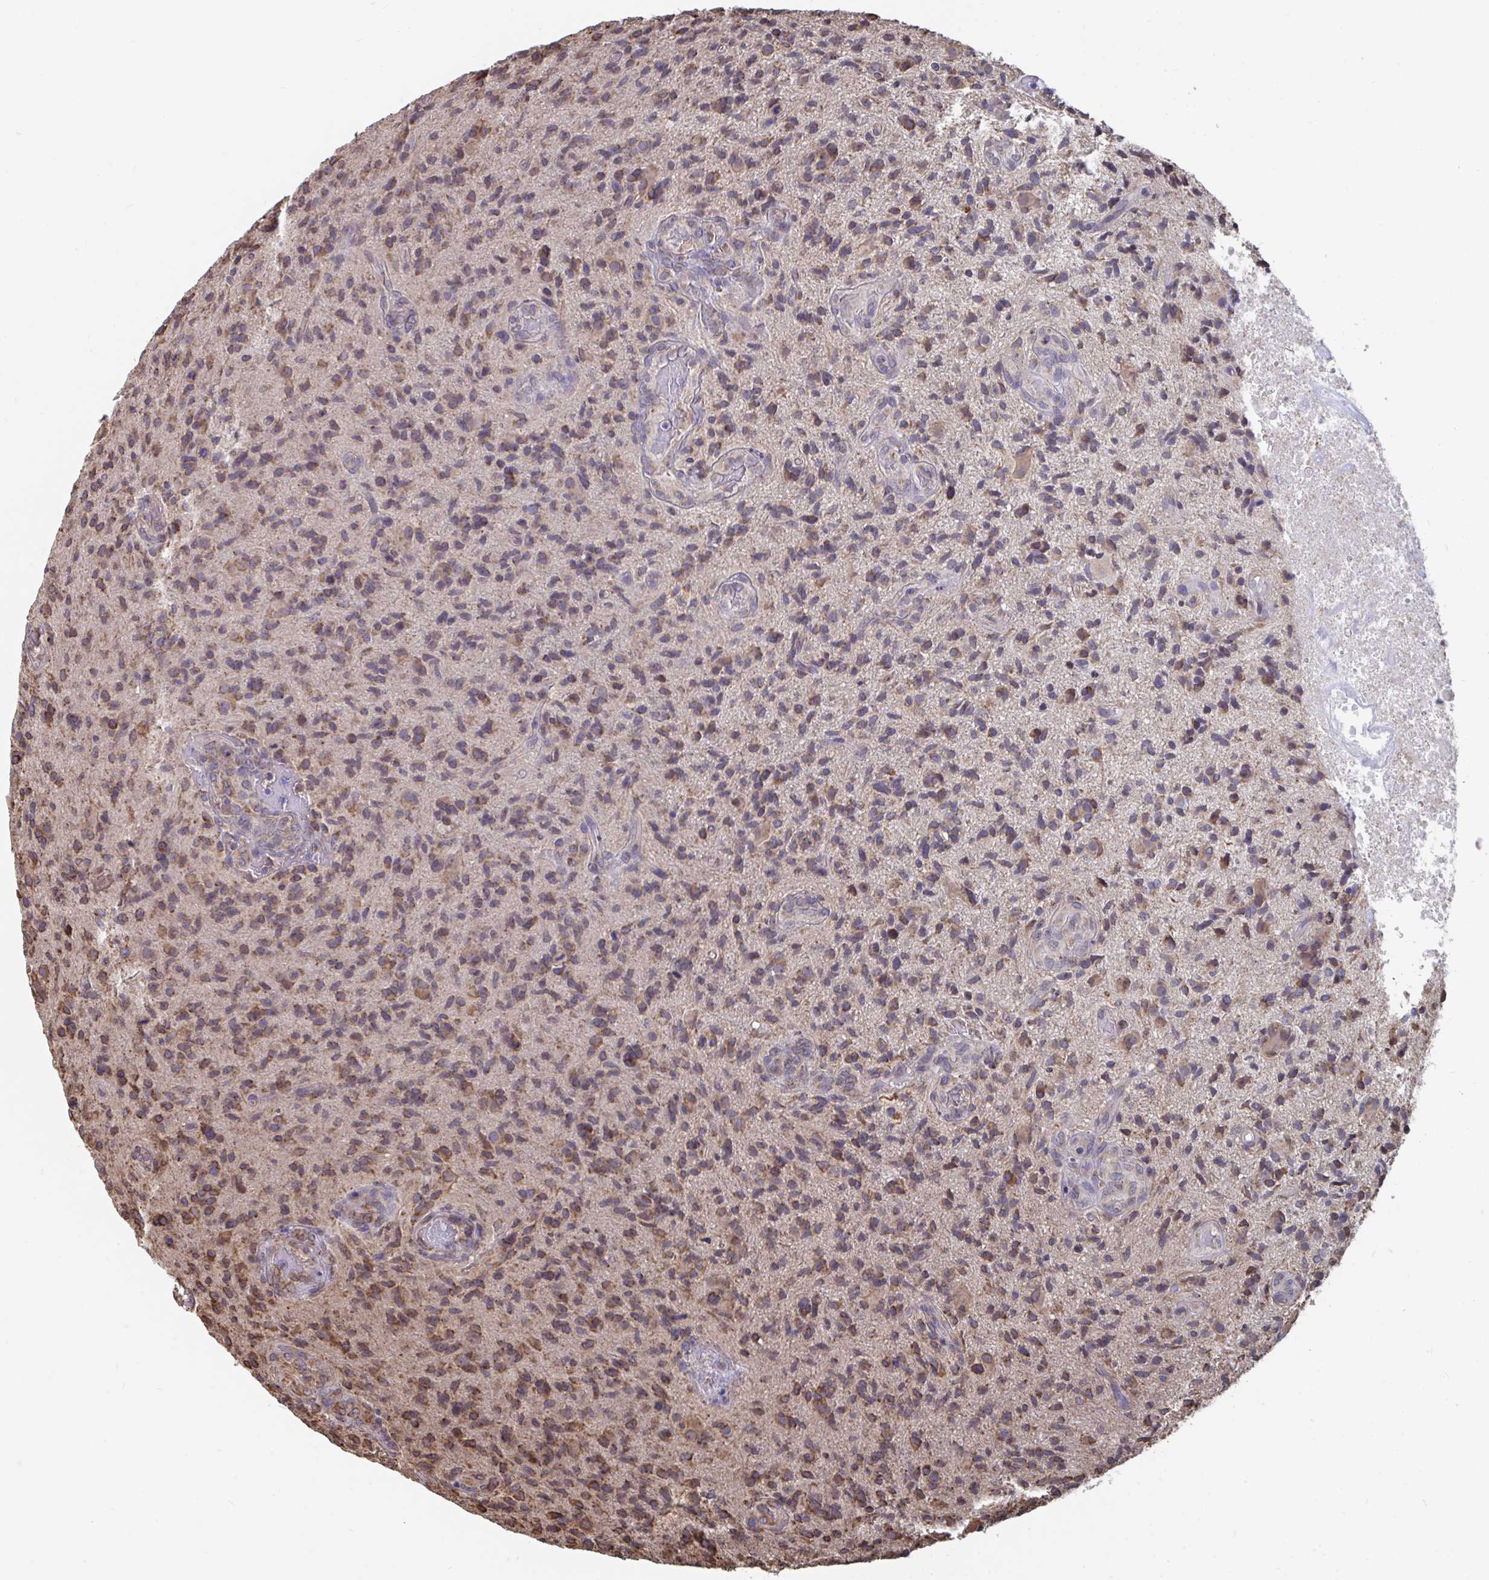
{"staining": {"intensity": "weak", "quantity": "25%-75%", "location": "cytoplasmic/membranous"}, "tissue": "glioma", "cell_type": "Tumor cells", "image_type": "cancer", "snomed": [{"axis": "morphology", "description": "Glioma, malignant, High grade"}, {"axis": "topography", "description": "Brain"}], "caption": "Protein expression by immunohistochemistry (IHC) reveals weak cytoplasmic/membranous expression in approximately 25%-75% of tumor cells in malignant glioma (high-grade).", "gene": "ELAVL1", "patient": {"sex": "male", "age": 55}}